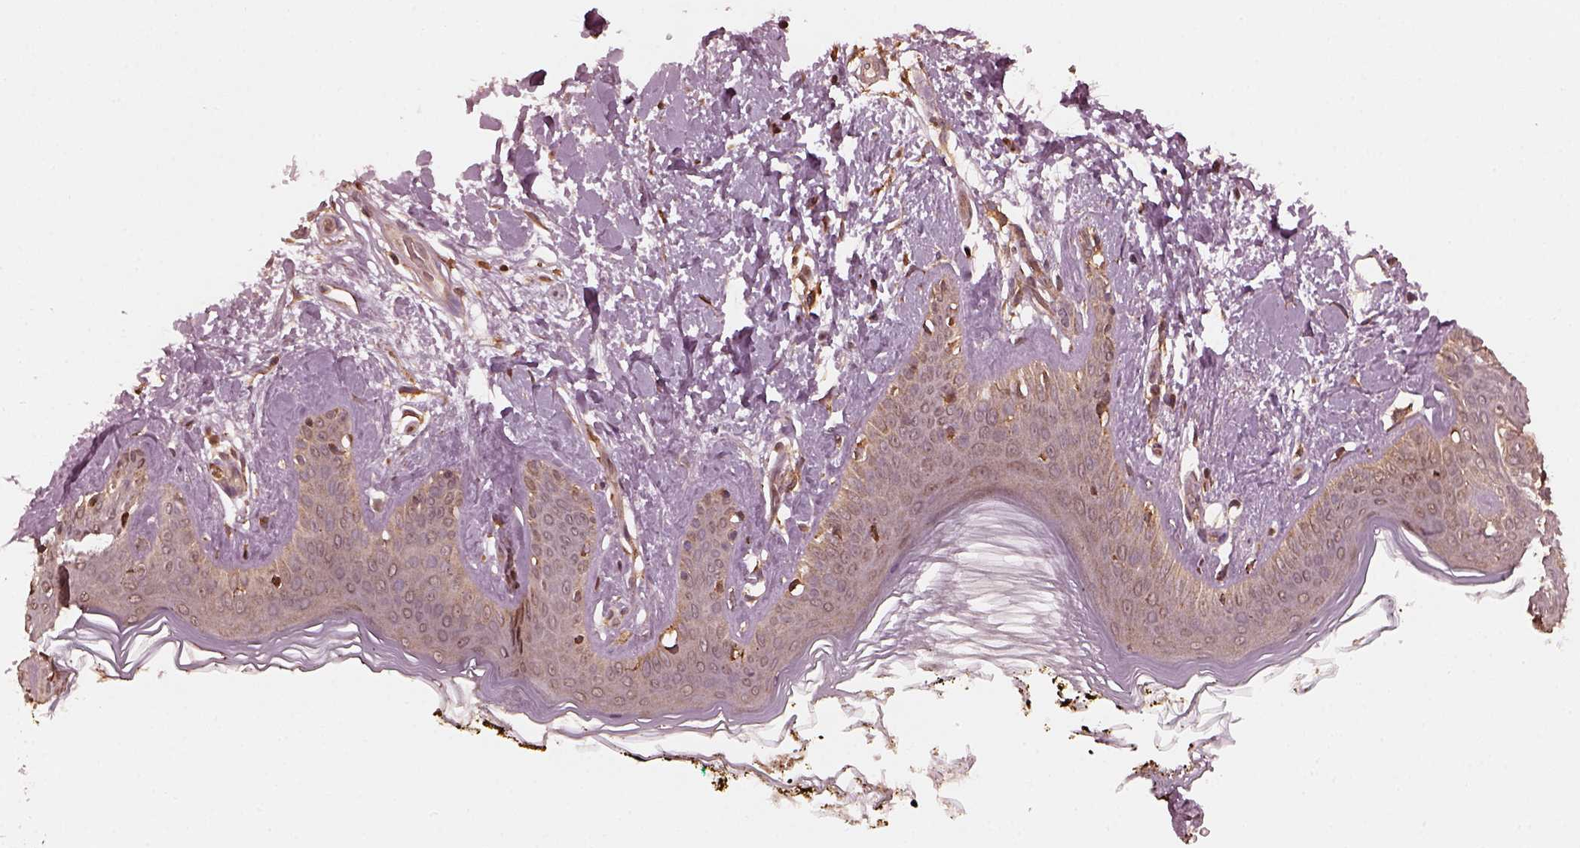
{"staining": {"intensity": "strong", "quantity": ">75%", "location": "cytoplasmic/membranous"}, "tissue": "skin", "cell_type": "Fibroblasts", "image_type": "normal", "snomed": [{"axis": "morphology", "description": "Normal tissue, NOS"}, {"axis": "topography", "description": "Skin"}], "caption": "This photomicrograph displays immunohistochemistry staining of unremarkable human skin, with high strong cytoplasmic/membranous expression in approximately >75% of fibroblasts.", "gene": "ZNF292", "patient": {"sex": "female", "age": 34}}